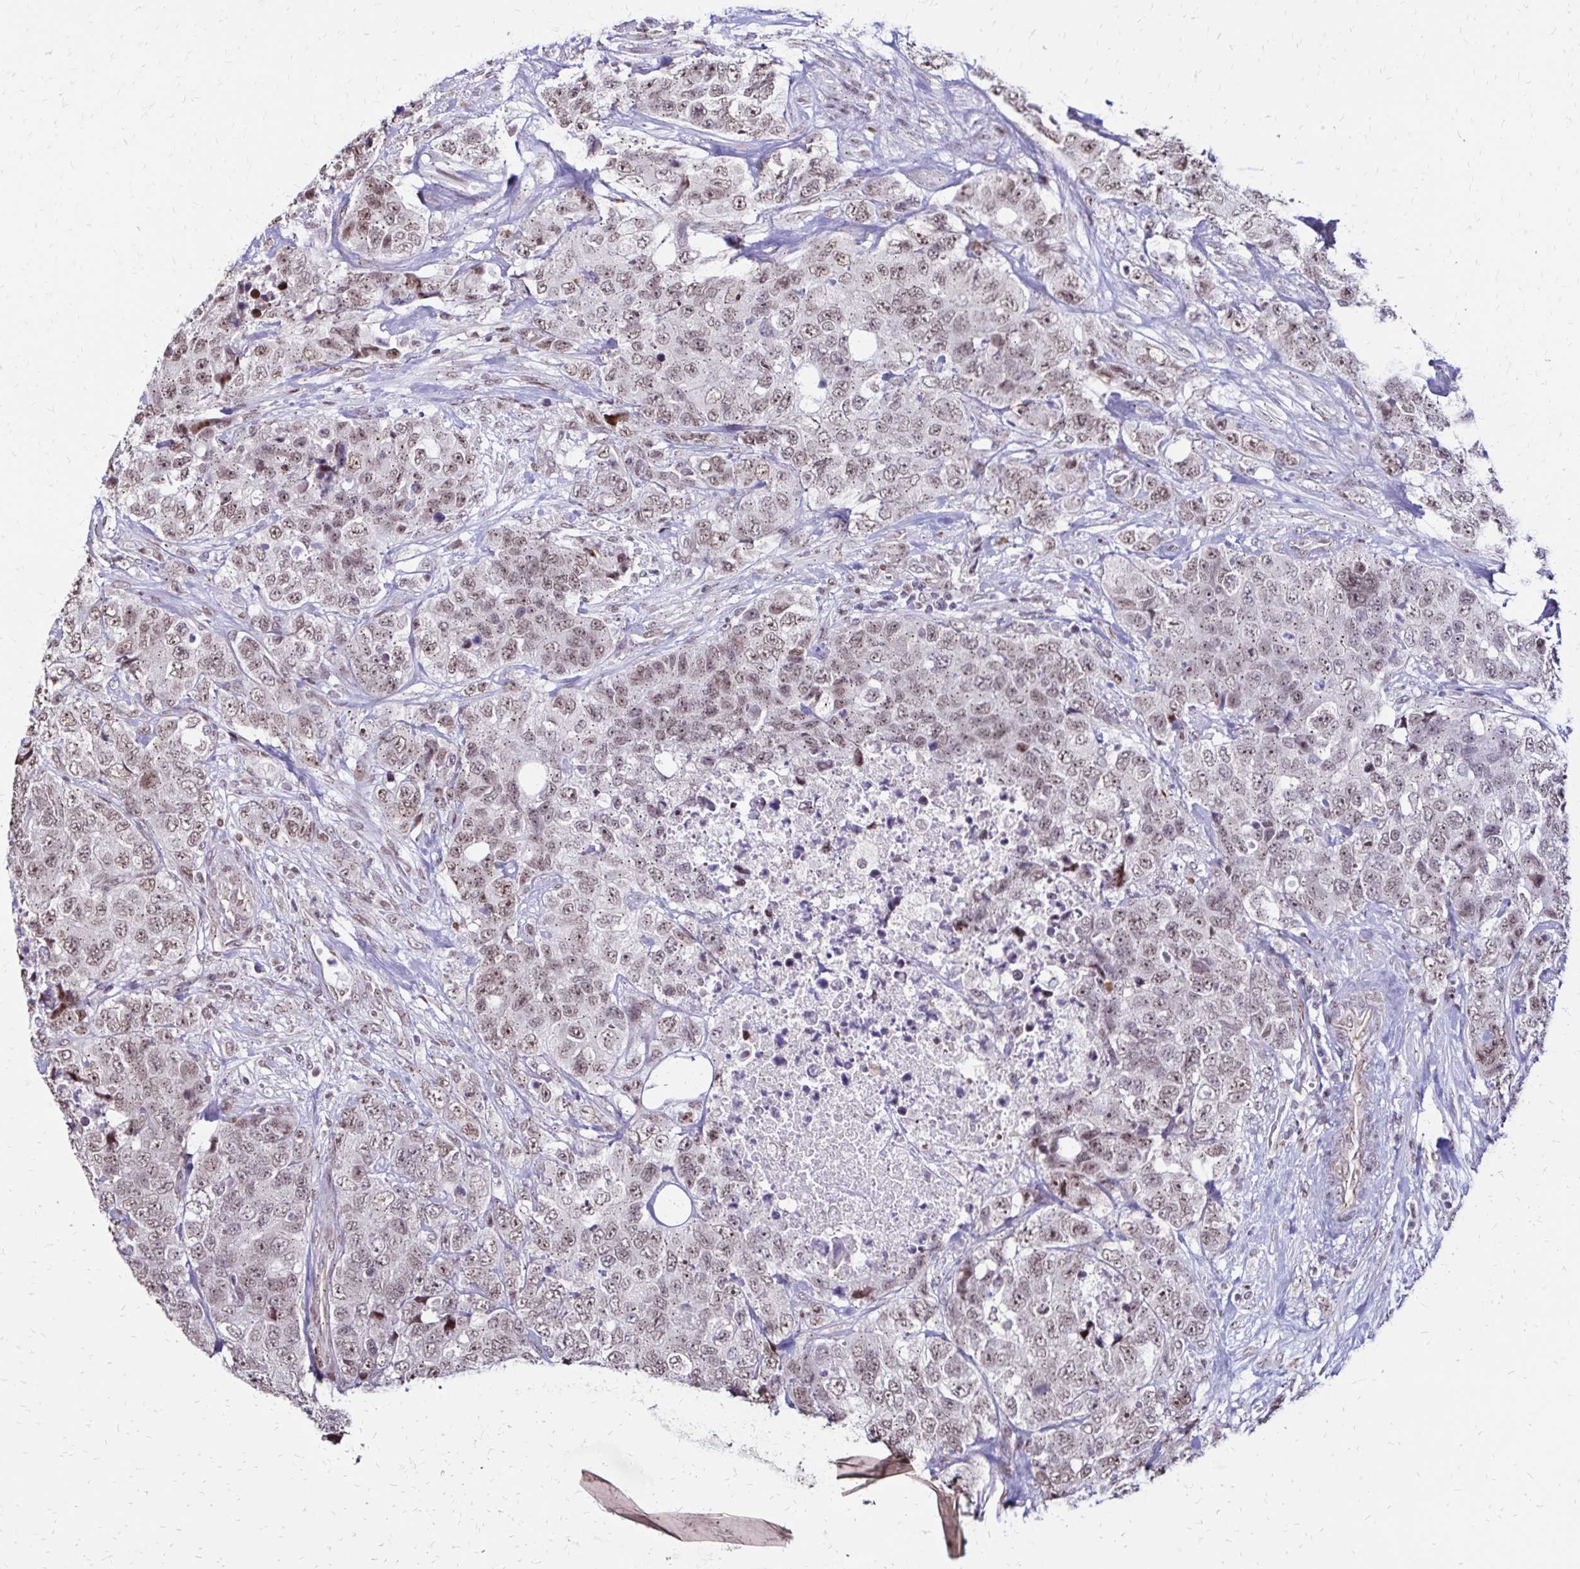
{"staining": {"intensity": "weak", "quantity": ">75%", "location": "cytoplasmic/membranous,nuclear"}, "tissue": "urothelial cancer", "cell_type": "Tumor cells", "image_type": "cancer", "snomed": [{"axis": "morphology", "description": "Urothelial carcinoma, High grade"}, {"axis": "topography", "description": "Urinary bladder"}], "caption": "Weak cytoplasmic/membranous and nuclear expression for a protein is seen in about >75% of tumor cells of high-grade urothelial carcinoma using immunohistochemistry (IHC).", "gene": "TOB1", "patient": {"sex": "female", "age": 78}}